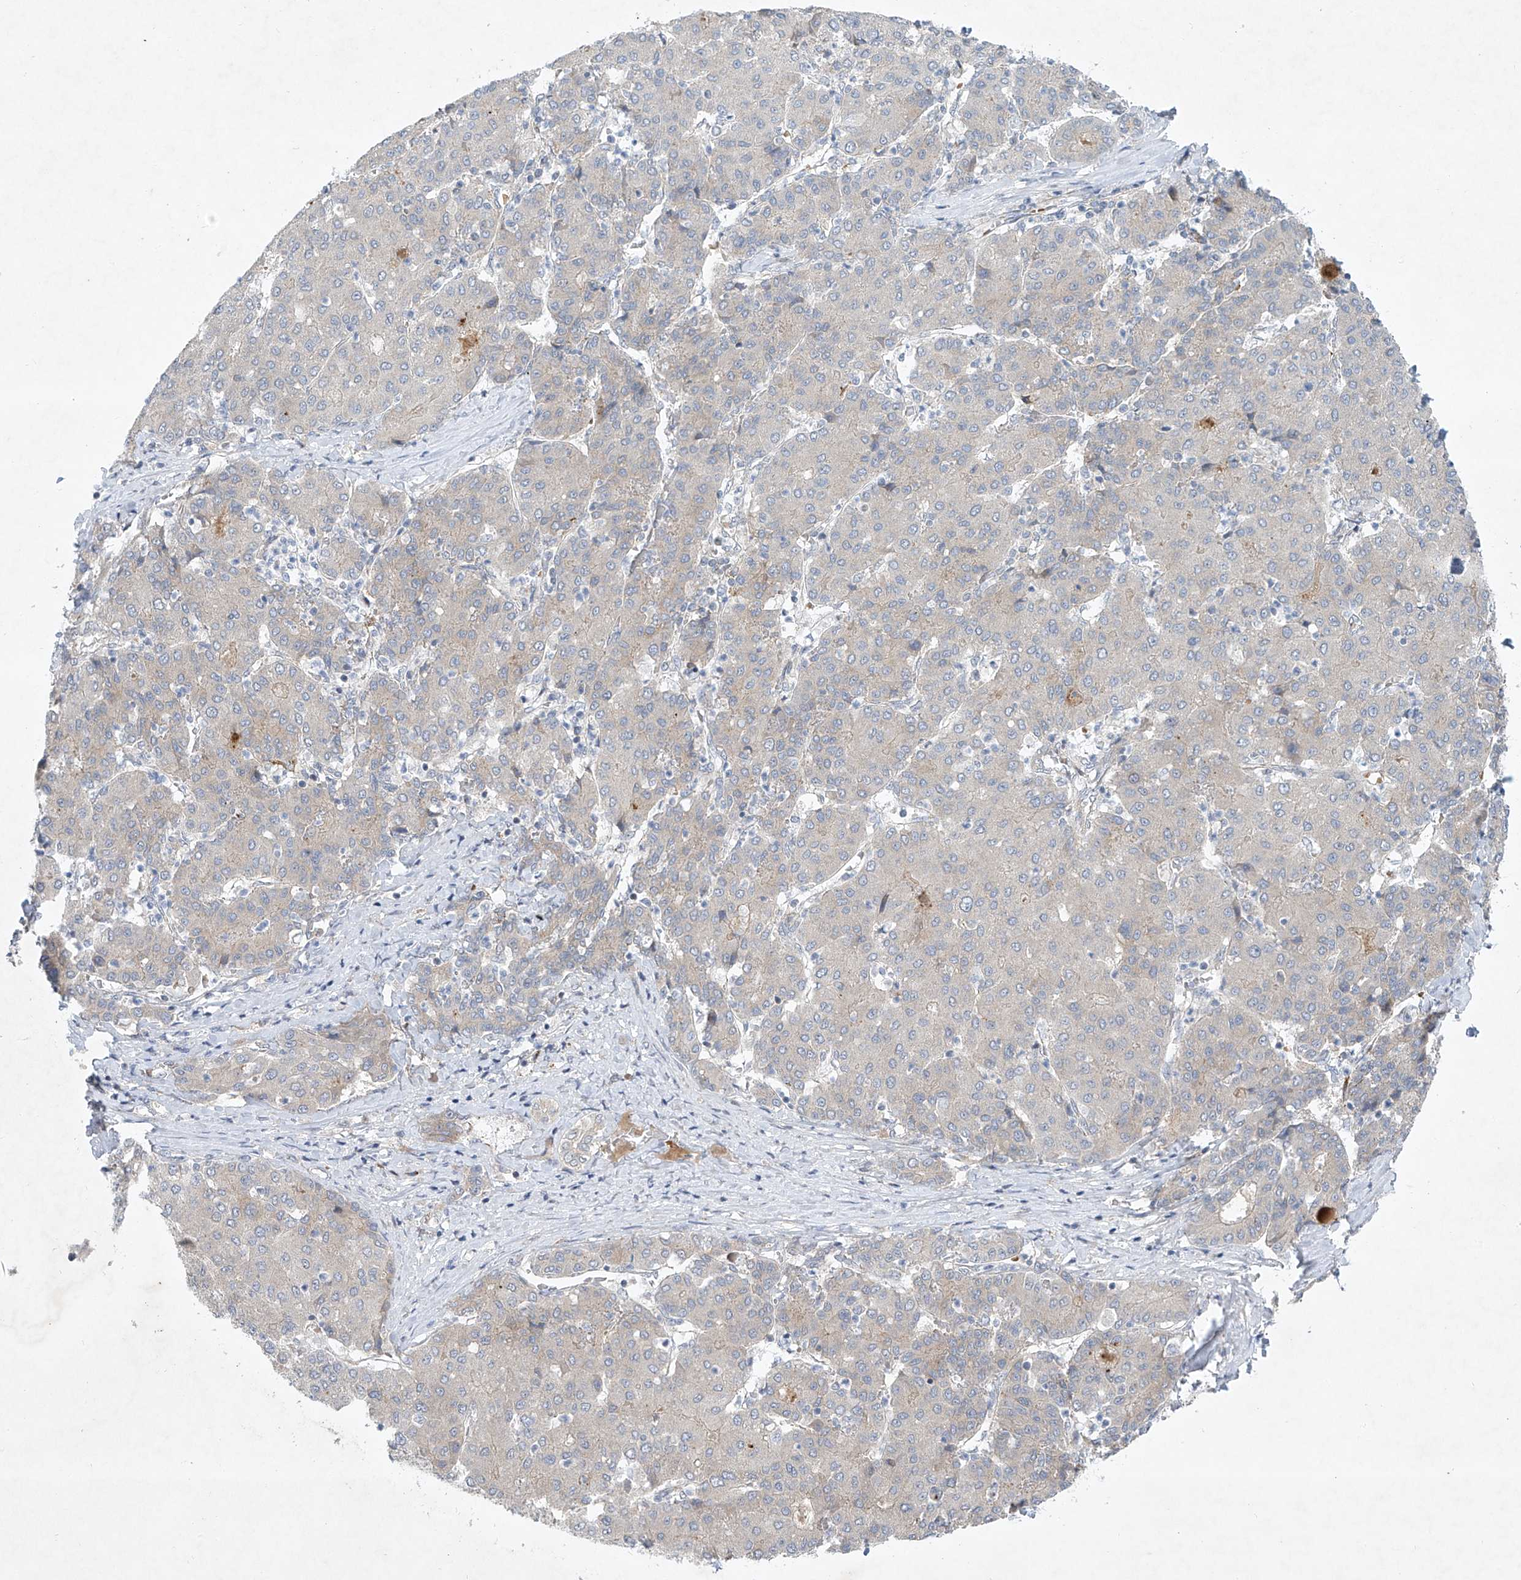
{"staining": {"intensity": "negative", "quantity": "none", "location": "none"}, "tissue": "liver cancer", "cell_type": "Tumor cells", "image_type": "cancer", "snomed": [{"axis": "morphology", "description": "Carcinoma, Hepatocellular, NOS"}, {"axis": "topography", "description": "Liver"}], "caption": "Hepatocellular carcinoma (liver) was stained to show a protein in brown. There is no significant expression in tumor cells.", "gene": "TJAP1", "patient": {"sex": "male", "age": 65}}